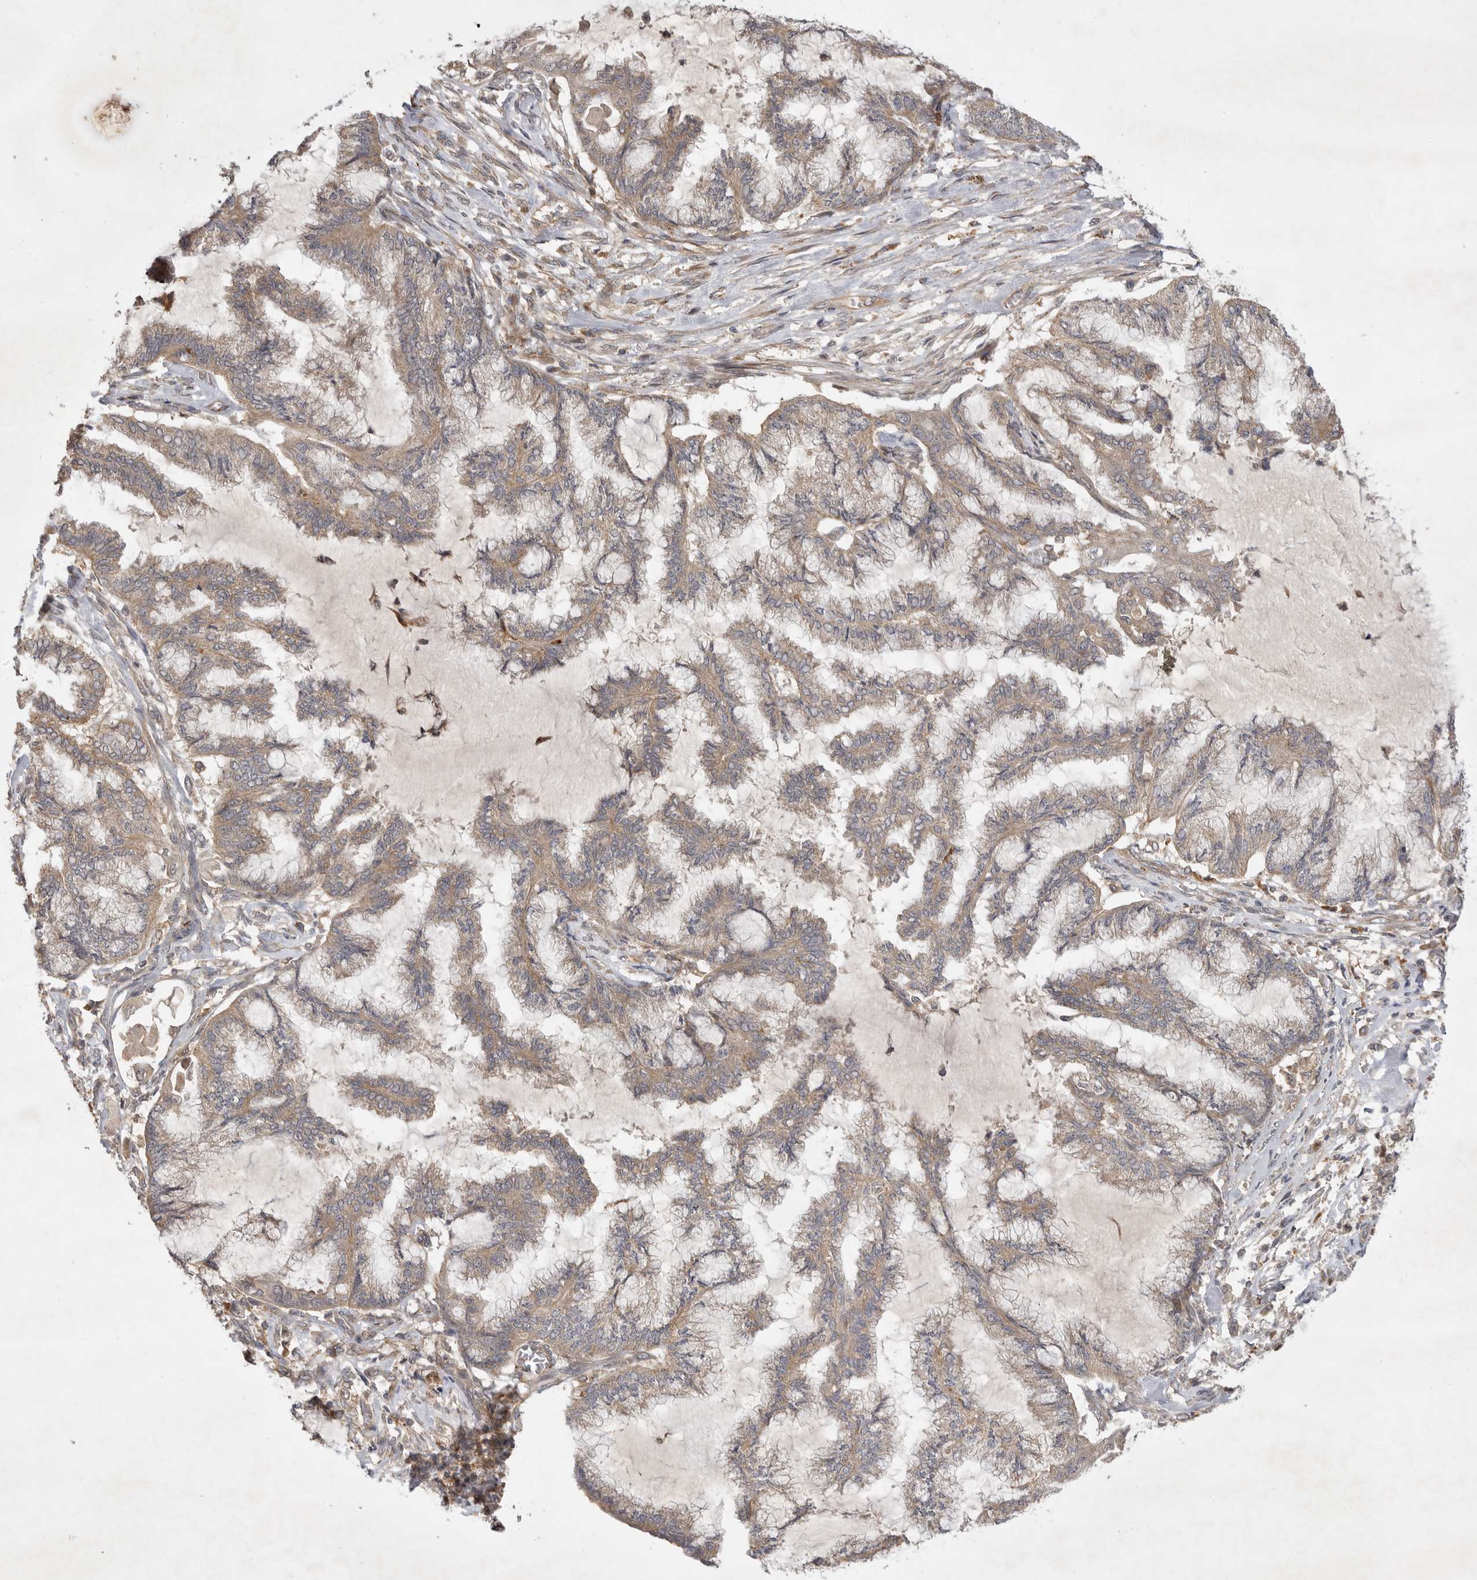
{"staining": {"intensity": "weak", "quantity": ">75%", "location": "cytoplasmic/membranous"}, "tissue": "endometrial cancer", "cell_type": "Tumor cells", "image_type": "cancer", "snomed": [{"axis": "morphology", "description": "Adenocarcinoma, NOS"}, {"axis": "topography", "description": "Endometrium"}], "caption": "Protein staining by immunohistochemistry reveals weak cytoplasmic/membranous expression in about >75% of tumor cells in endometrial adenocarcinoma.", "gene": "ZNF232", "patient": {"sex": "female", "age": 86}}